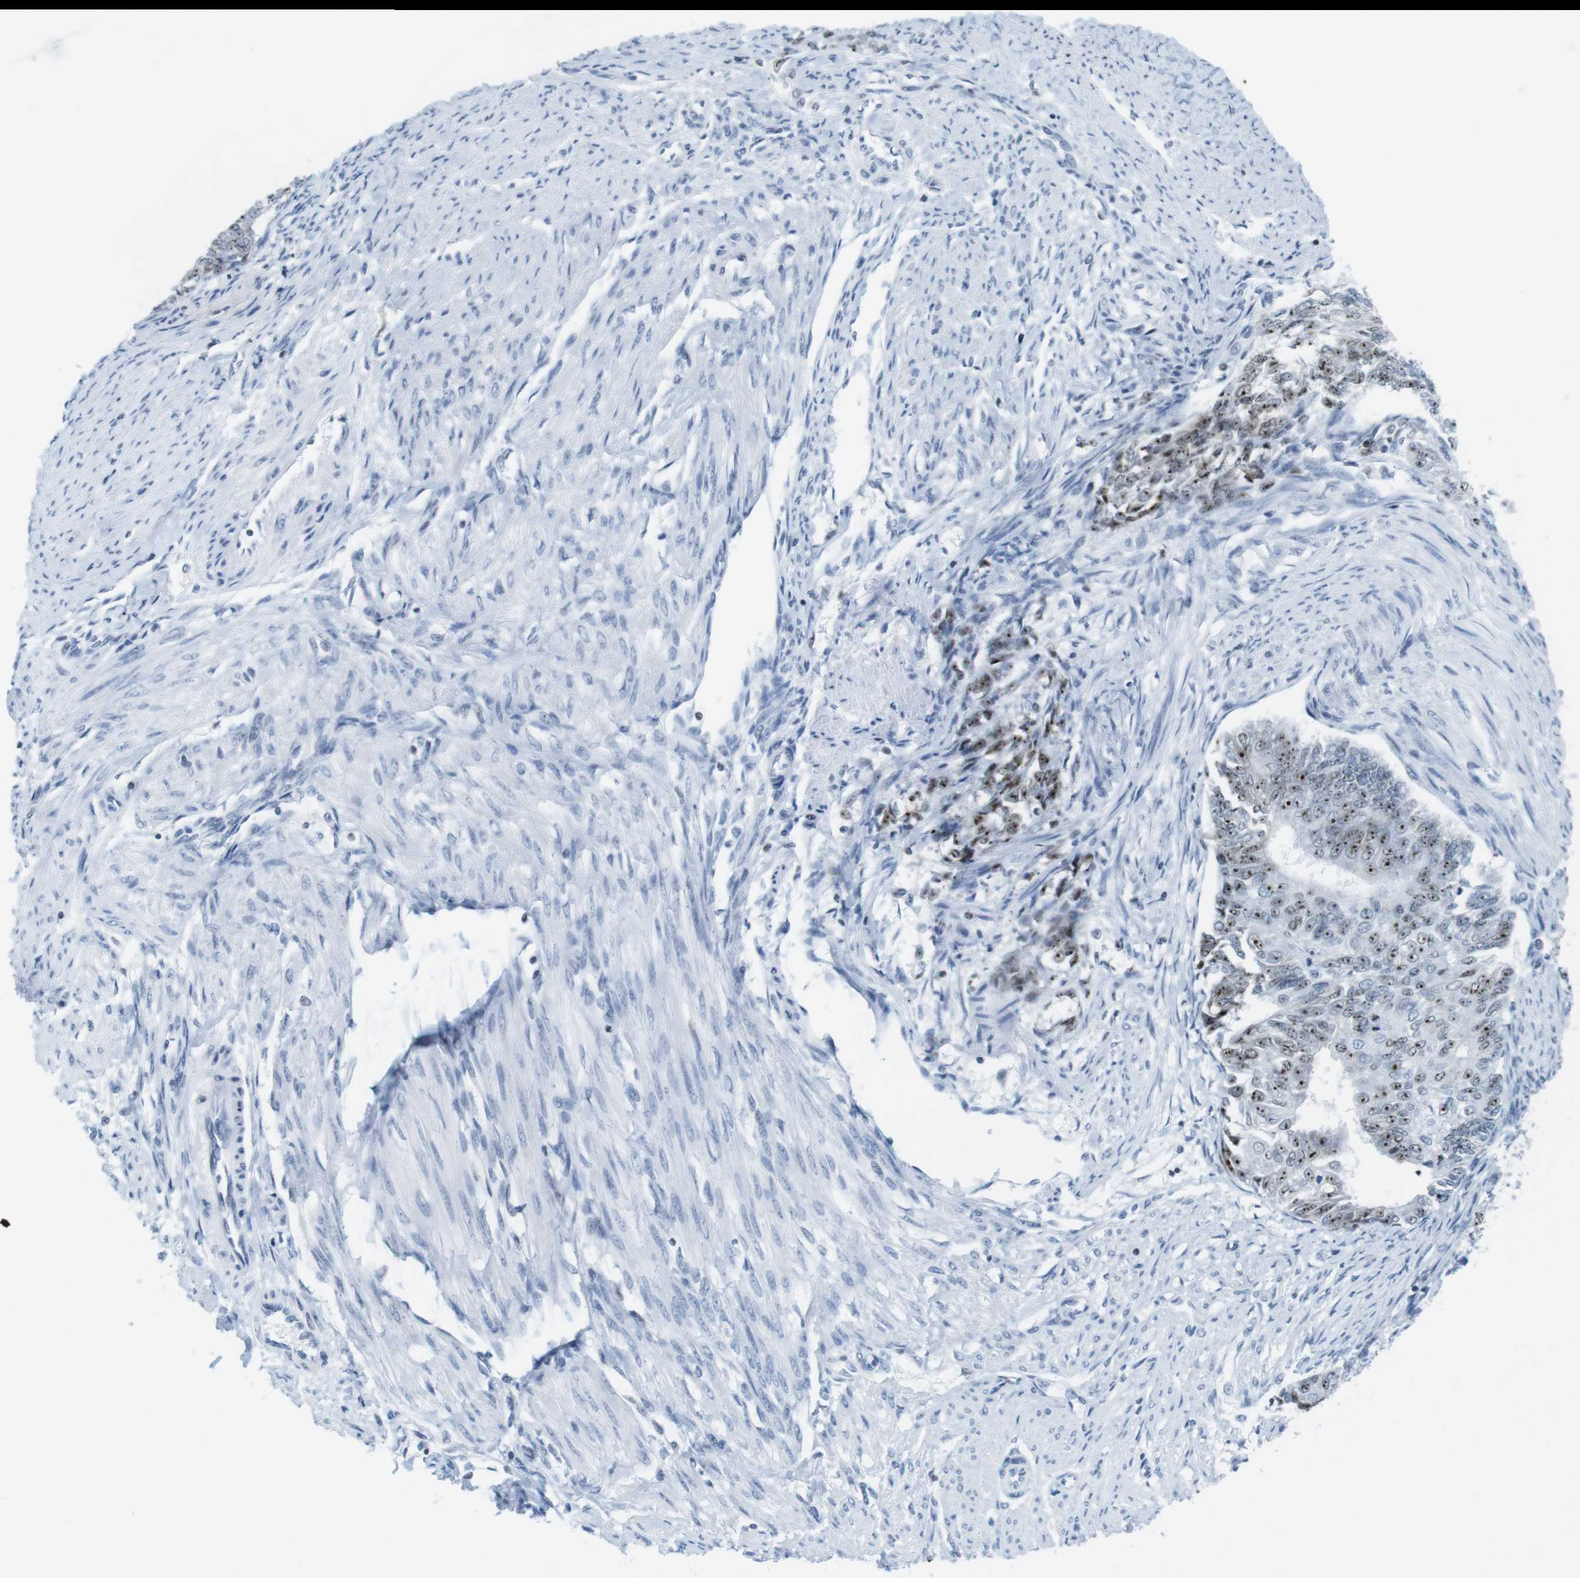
{"staining": {"intensity": "moderate", "quantity": ">75%", "location": "nuclear"}, "tissue": "endometrial cancer", "cell_type": "Tumor cells", "image_type": "cancer", "snomed": [{"axis": "morphology", "description": "Adenocarcinoma, NOS"}, {"axis": "topography", "description": "Endometrium"}], "caption": "Adenocarcinoma (endometrial) tissue displays moderate nuclear staining in approximately >75% of tumor cells Immunohistochemistry (ihc) stains the protein of interest in brown and the nuclei are stained blue.", "gene": "NIFK", "patient": {"sex": "female", "age": 32}}